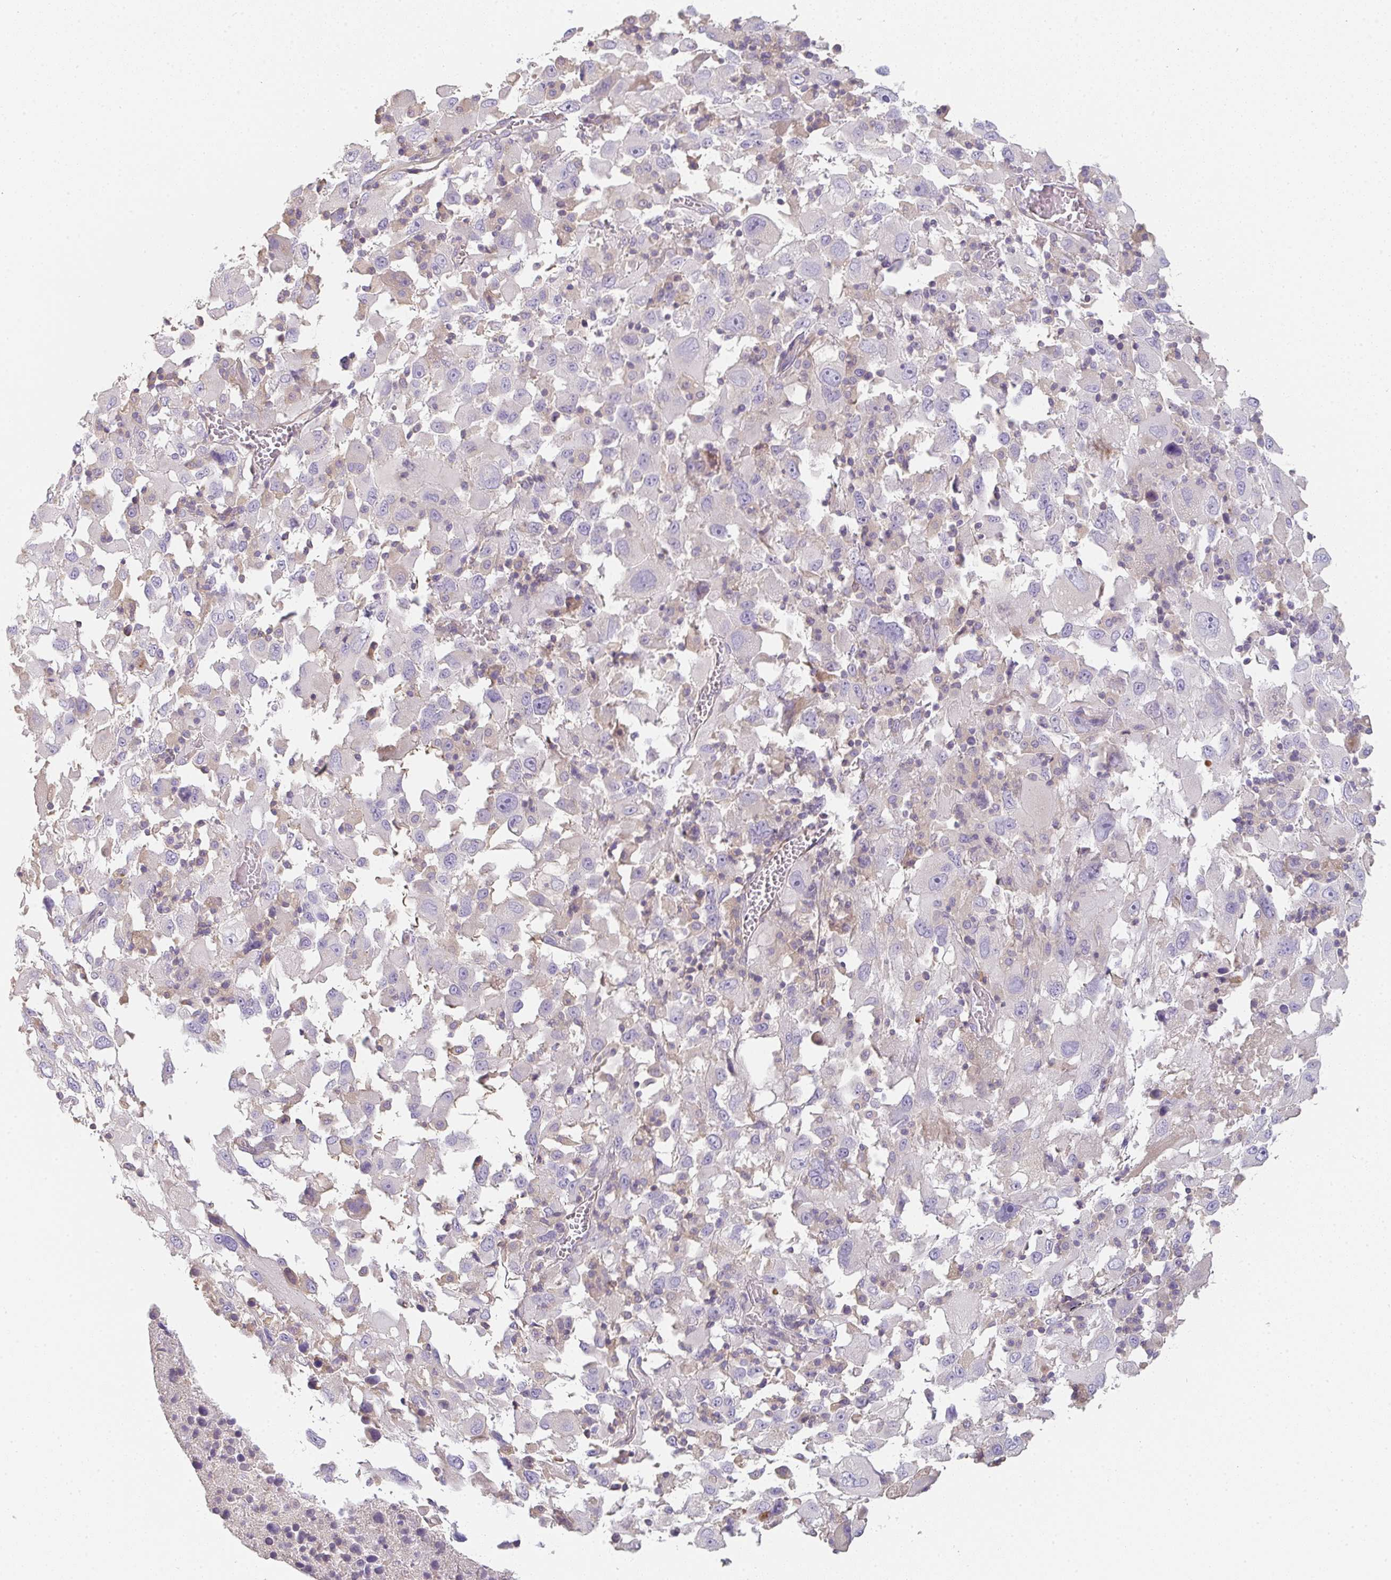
{"staining": {"intensity": "negative", "quantity": "none", "location": "none"}, "tissue": "melanoma", "cell_type": "Tumor cells", "image_type": "cancer", "snomed": [{"axis": "morphology", "description": "Malignant melanoma, Metastatic site"}, {"axis": "topography", "description": "Soft tissue"}], "caption": "High magnification brightfield microscopy of malignant melanoma (metastatic site) stained with DAB (brown) and counterstained with hematoxylin (blue): tumor cells show no significant expression.", "gene": "ZNF215", "patient": {"sex": "male", "age": 50}}